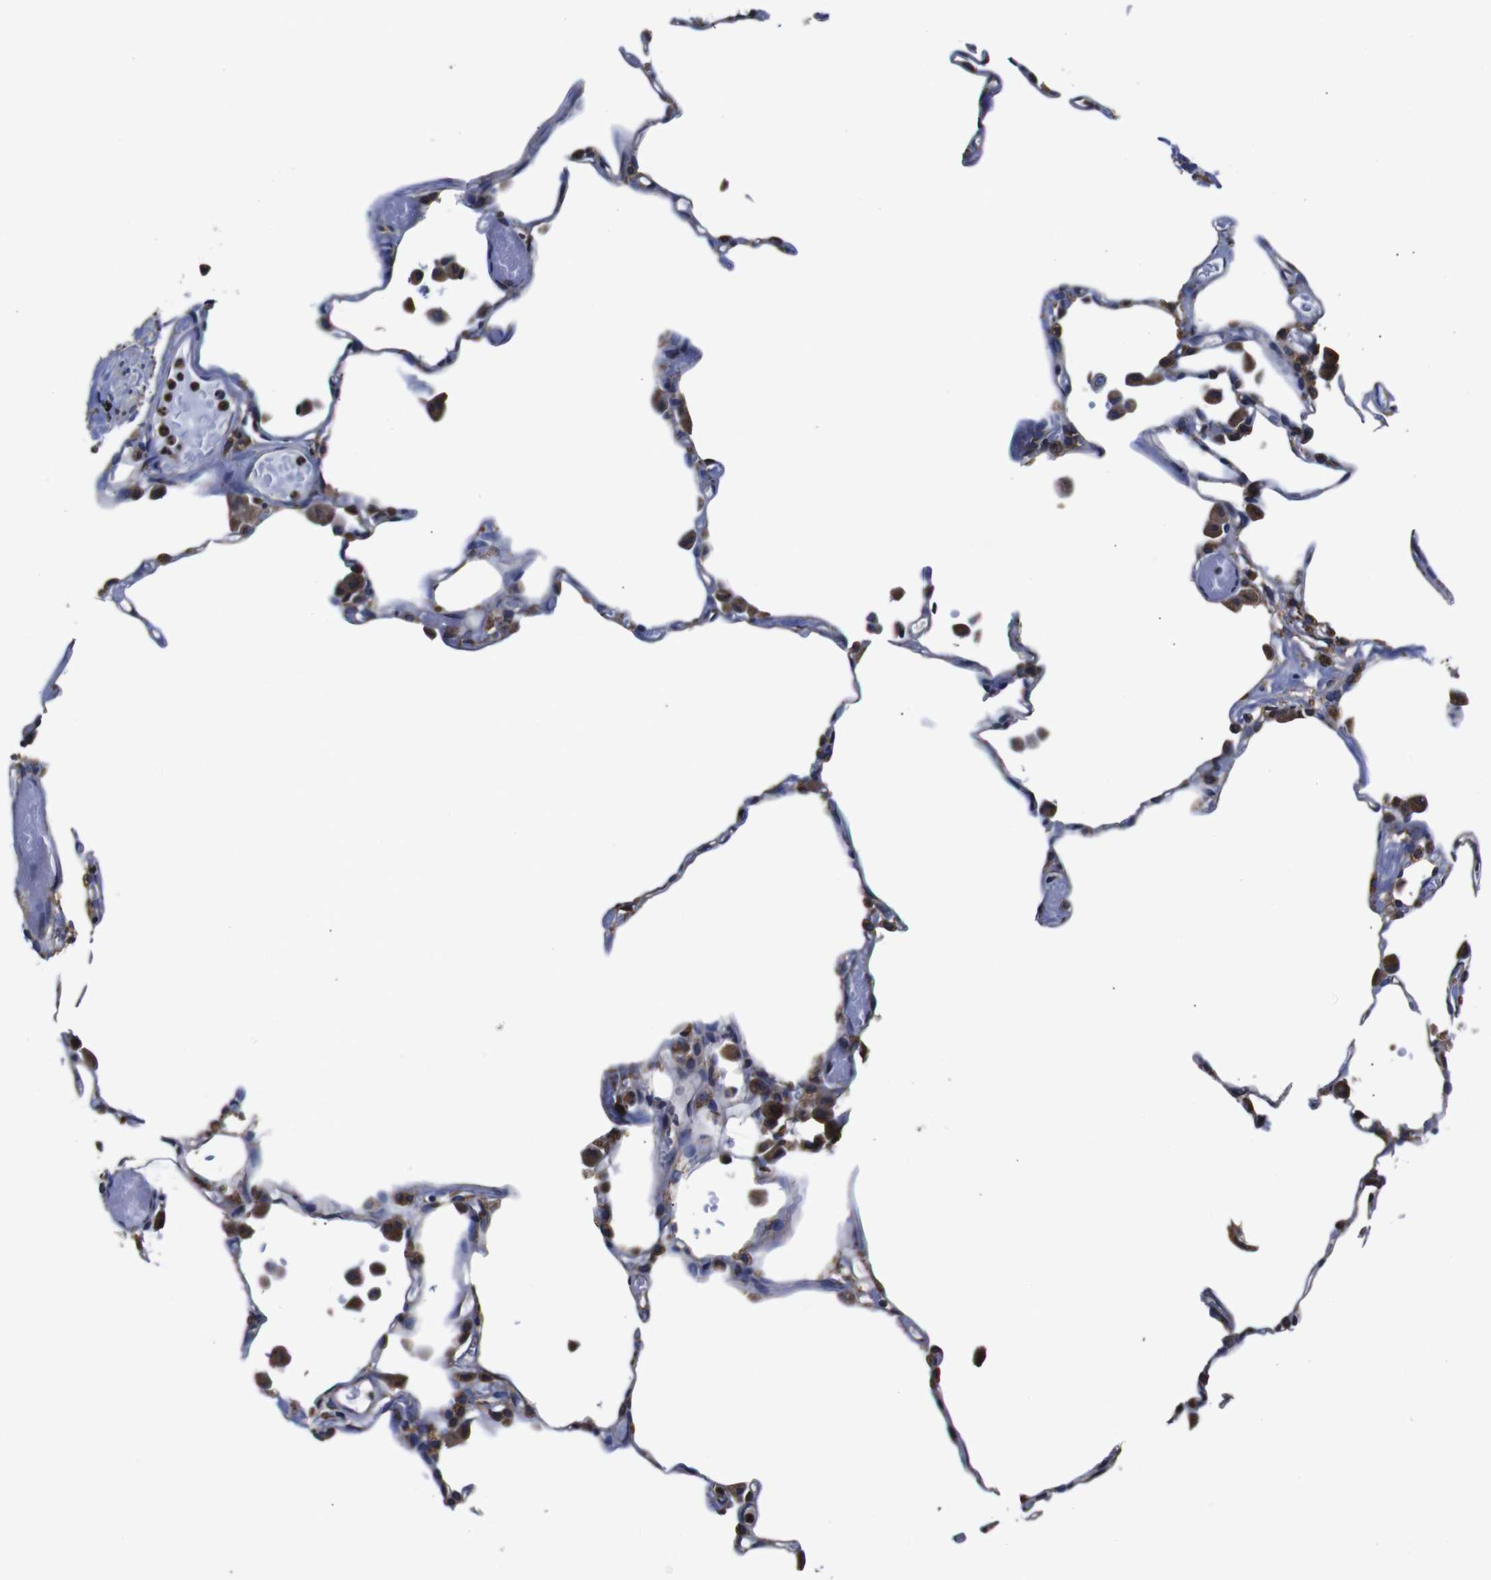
{"staining": {"intensity": "negative", "quantity": "none", "location": "none"}, "tissue": "lung", "cell_type": "Alveolar cells", "image_type": "normal", "snomed": [{"axis": "morphology", "description": "Normal tissue, NOS"}, {"axis": "topography", "description": "Lung"}], "caption": "DAB (3,3'-diaminobenzidine) immunohistochemical staining of unremarkable human lung demonstrates no significant staining in alveolar cells.", "gene": "PPIB", "patient": {"sex": "female", "age": 49}}